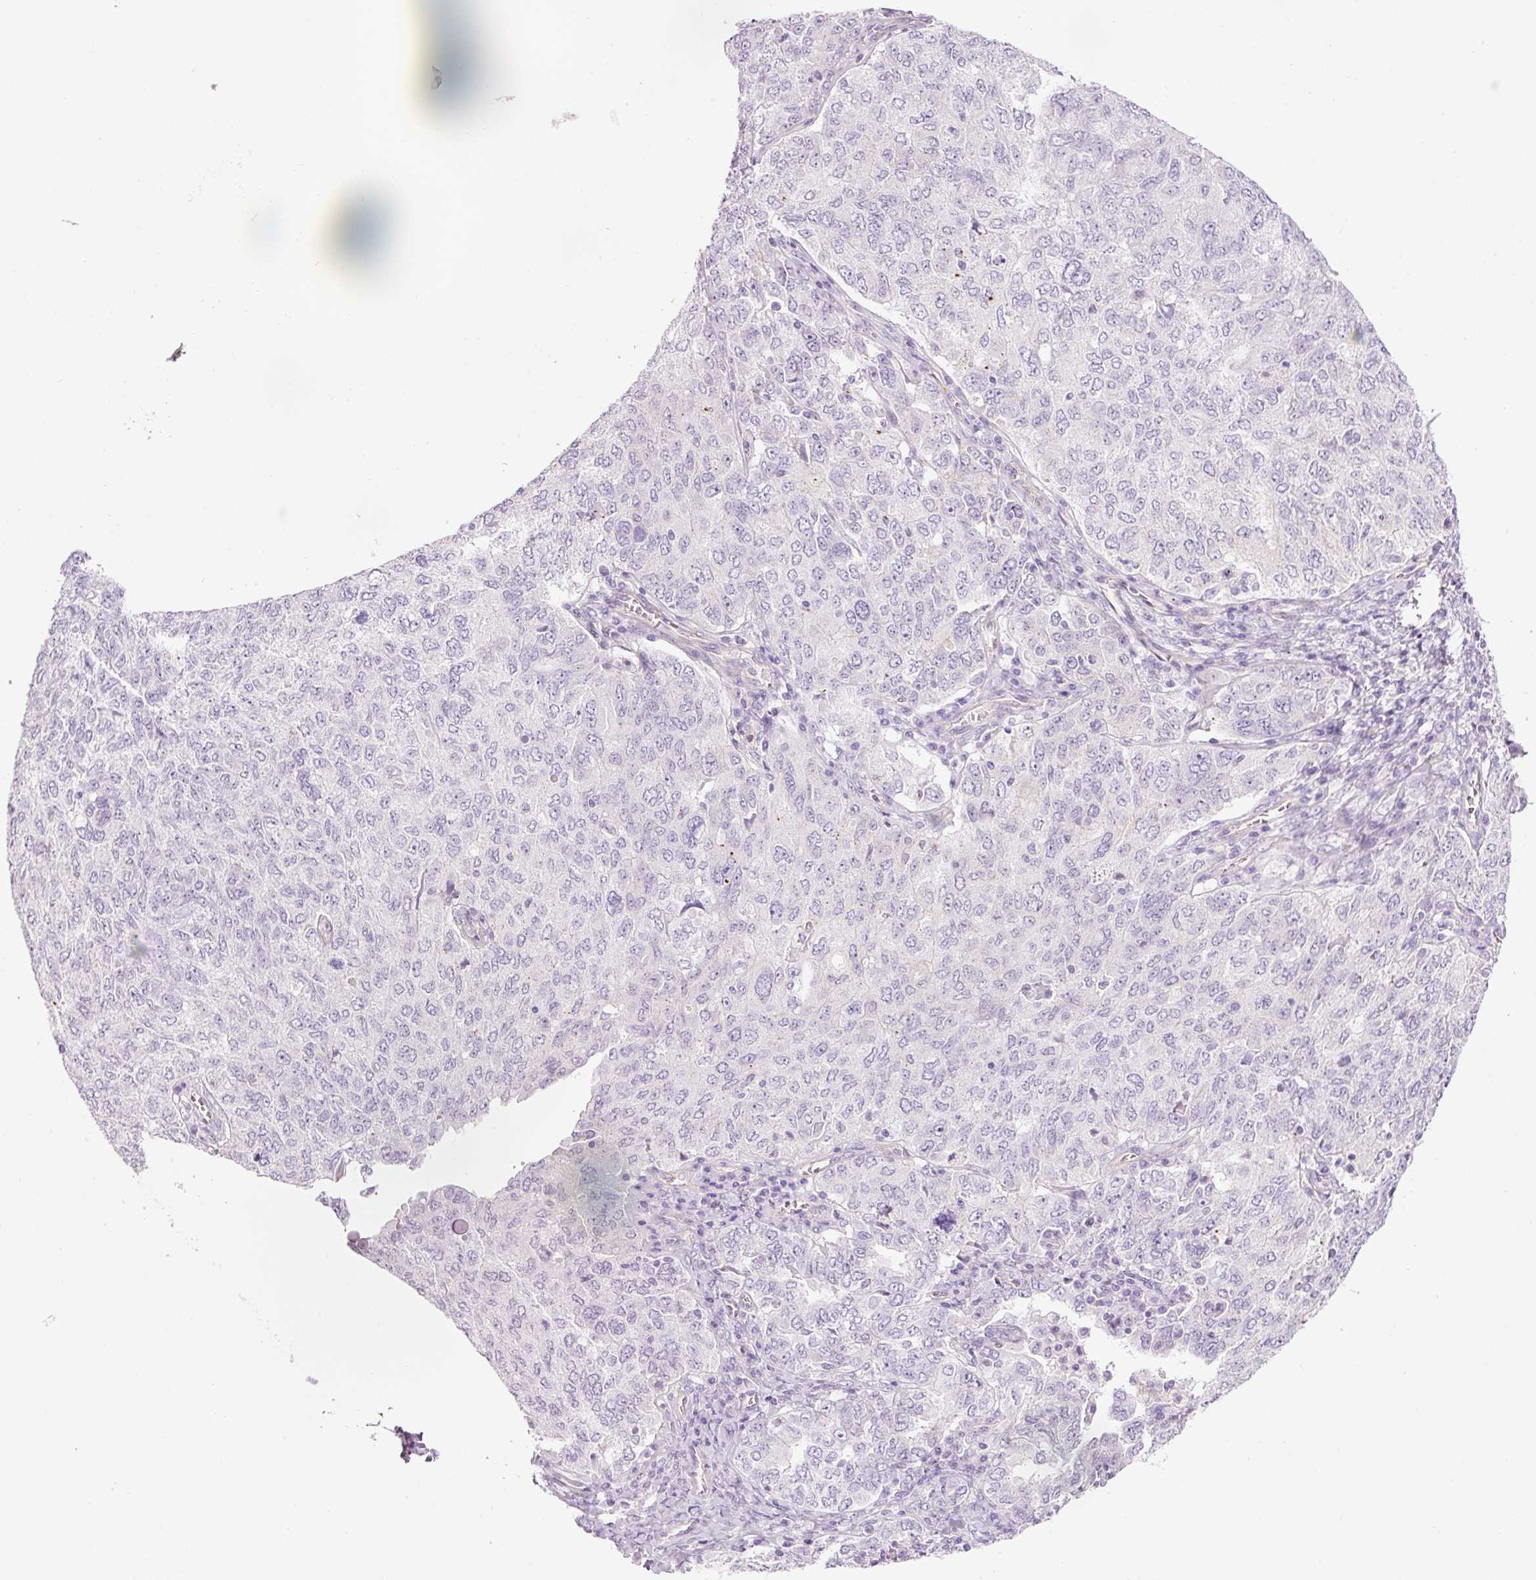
{"staining": {"intensity": "negative", "quantity": "none", "location": "none"}, "tissue": "ovarian cancer", "cell_type": "Tumor cells", "image_type": "cancer", "snomed": [{"axis": "morphology", "description": "Carcinoma, endometroid"}, {"axis": "topography", "description": "Ovary"}], "caption": "Ovarian cancer (endometroid carcinoma) was stained to show a protein in brown. There is no significant positivity in tumor cells.", "gene": "HSPA4L", "patient": {"sex": "female", "age": 62}}